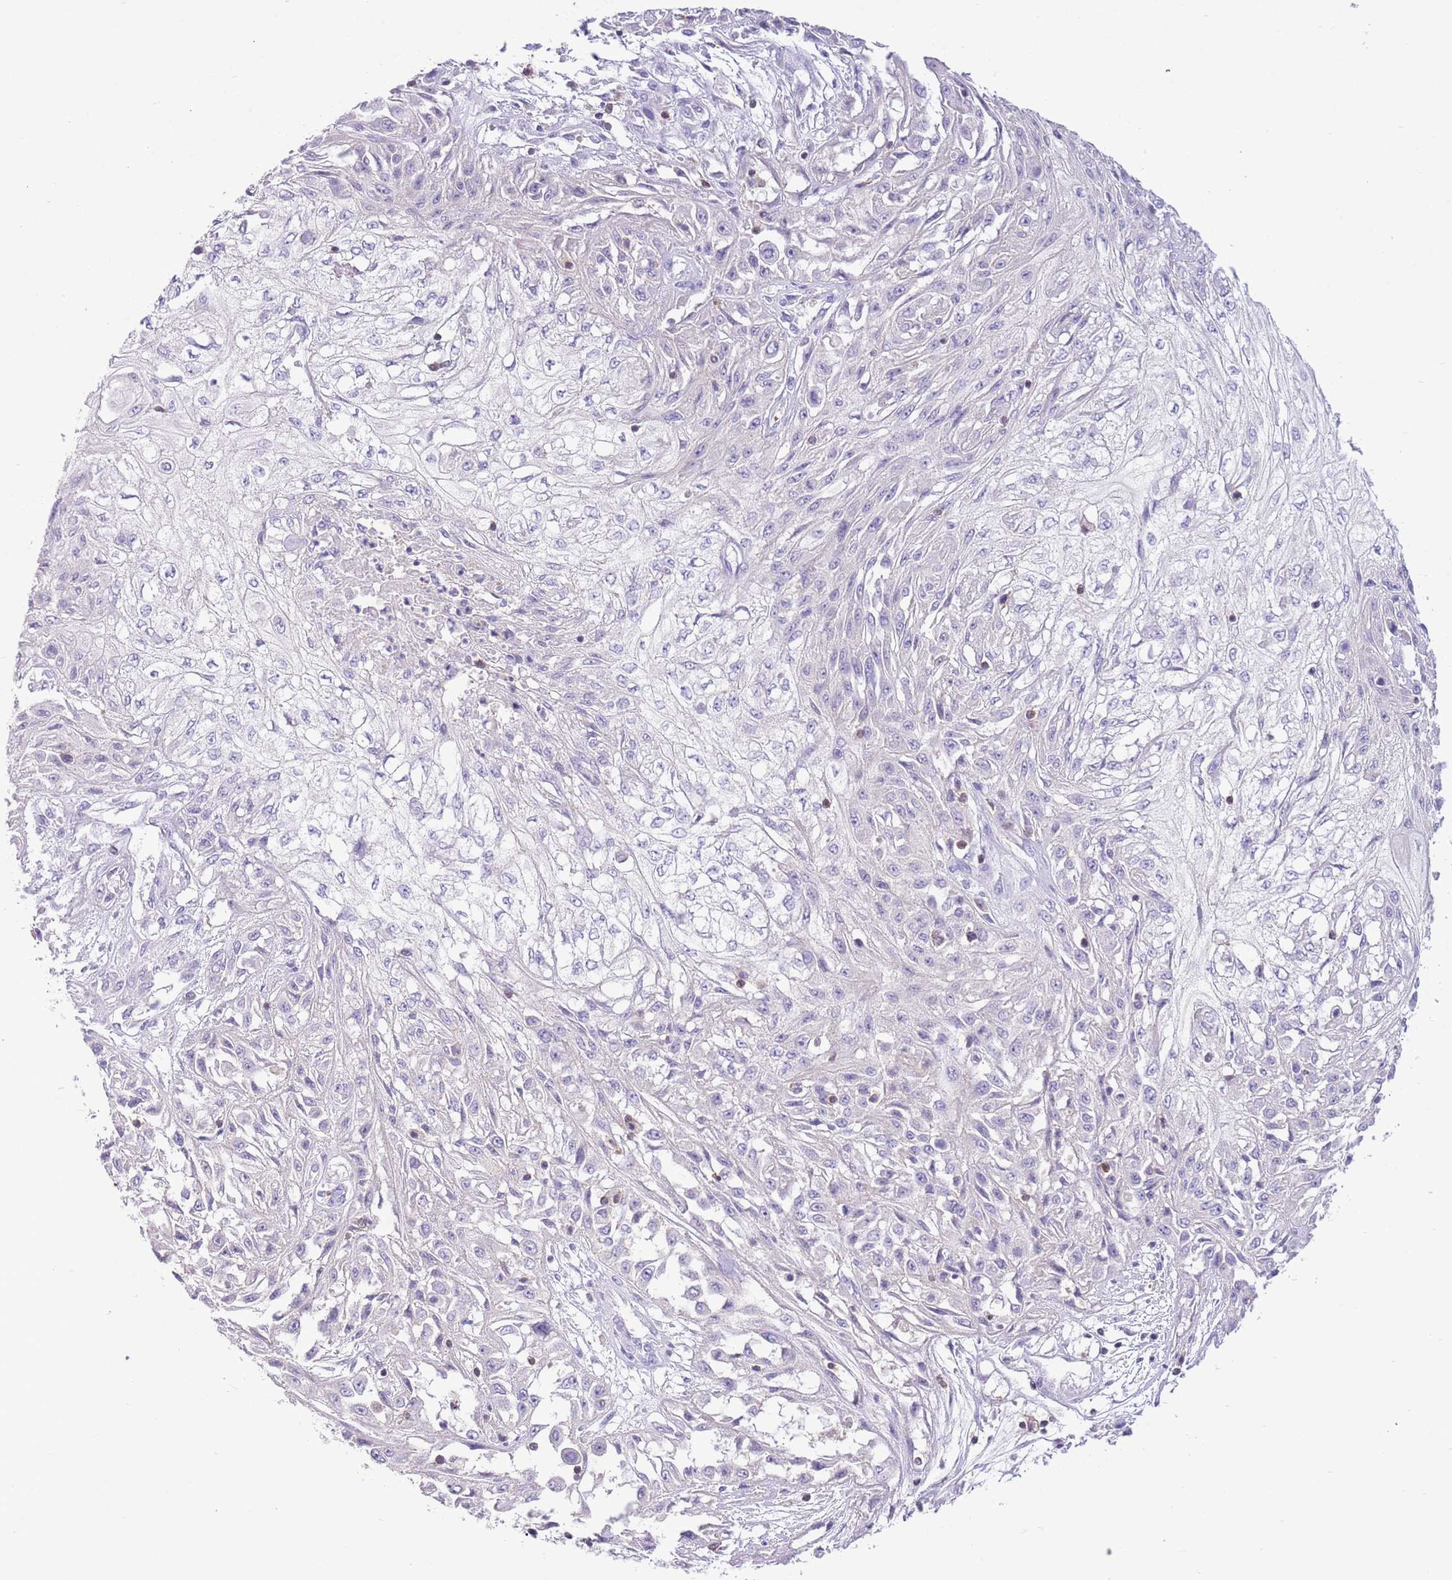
{"staining": {"intensity": "negative", "quantity": "none", "location": "none"}, "tissue": "skin cancer", "cell_type": "Tumor cells", "image_type": "cancer", "snomed": [{"axis": "morphology", "description": "Squamous cell carcinoma, NOS"}, {"axis": "morphology", "description": "Squamous cell carcinoma, metastatic, NOS"}, {"axis": "topography", "description": "Skin"}, {"axis": "topography", "description": "Lymph node"}], "caption": "Tumor cells show no significant protein staining in metastatic squamous cell carcinoma (skin).", "gene": "OR4Q3", "patient": {"sex": "male", "age": 75}}